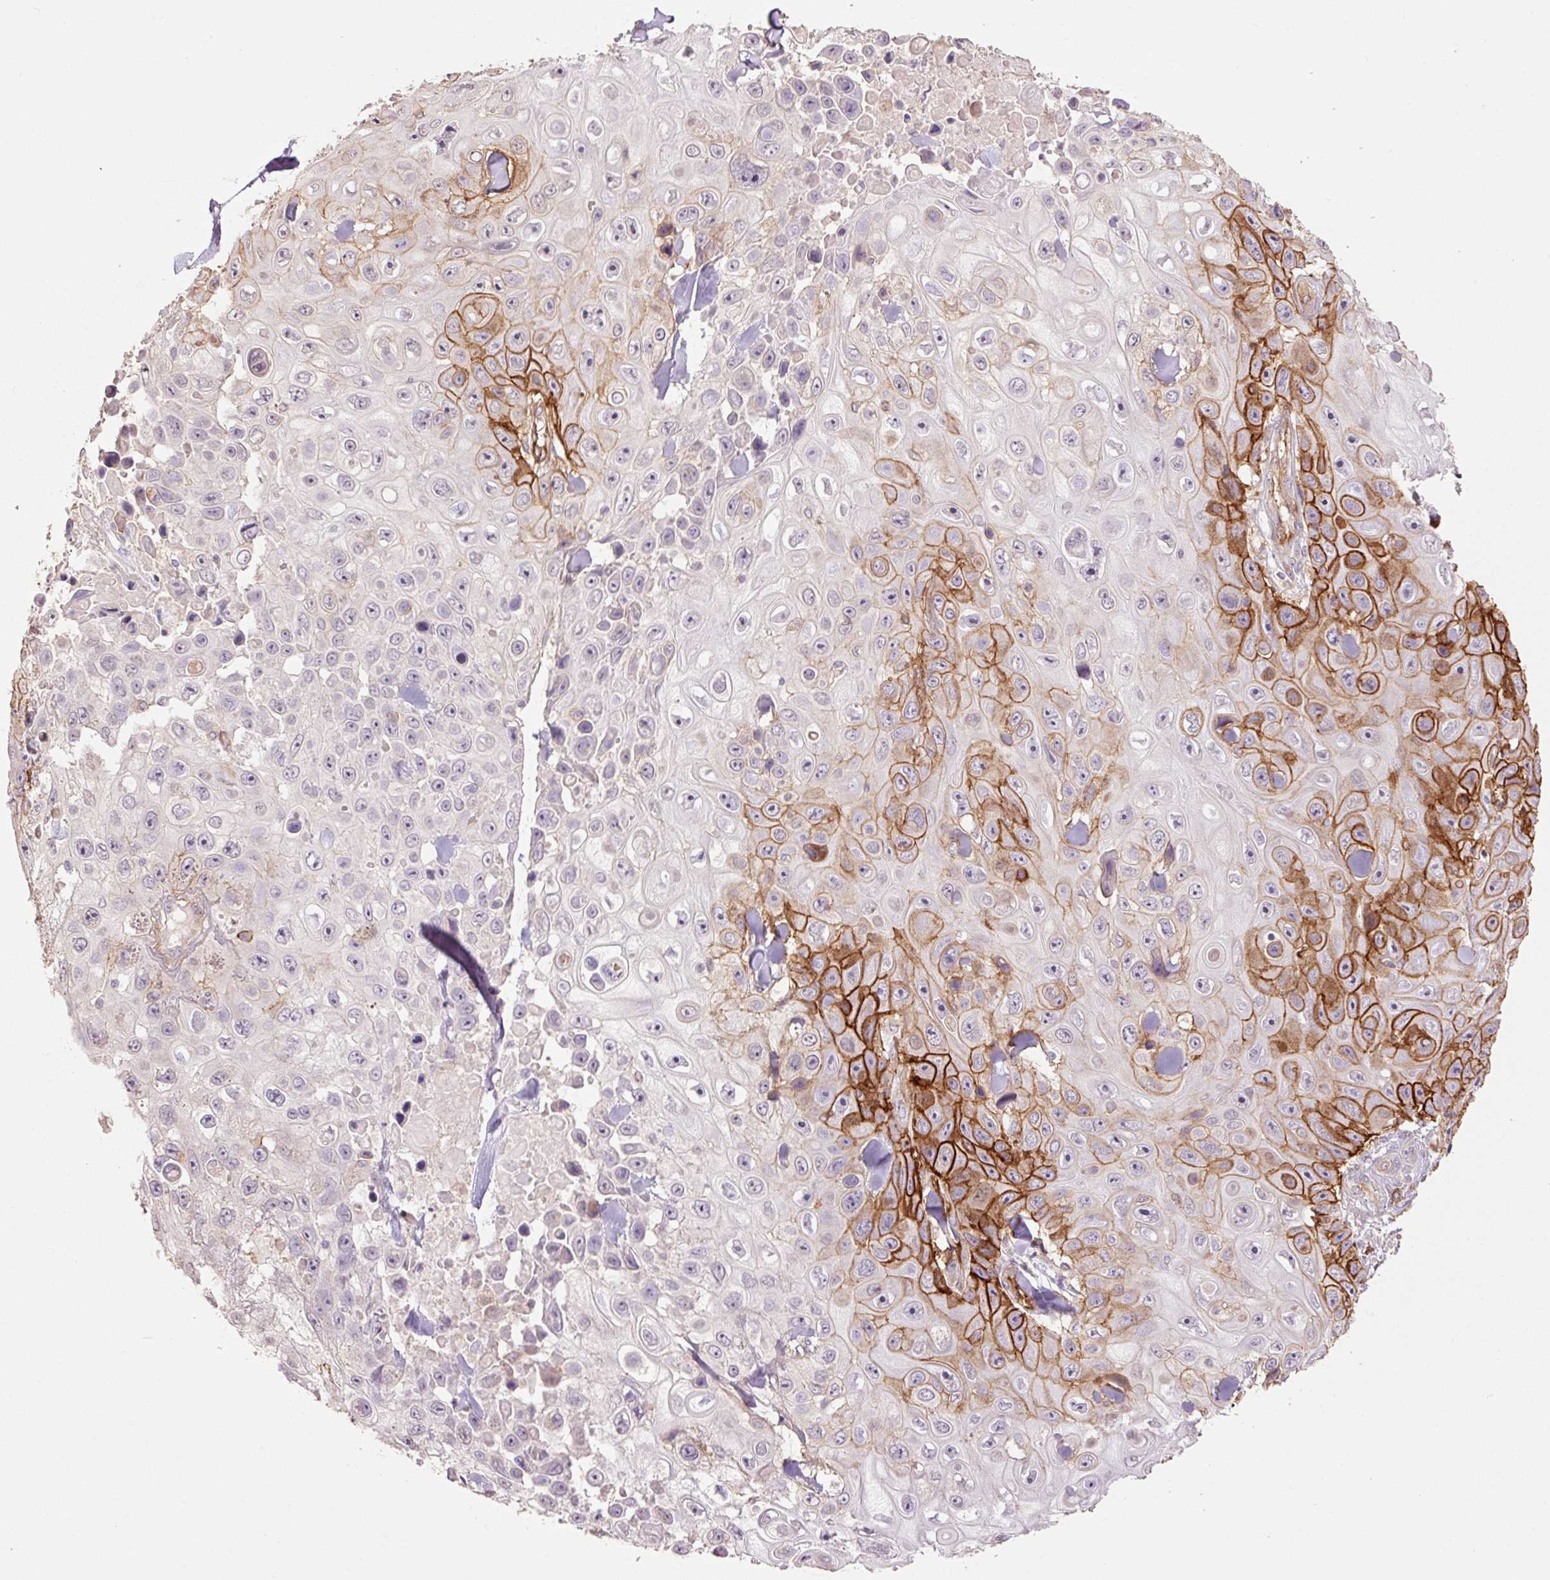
{"staining": {"intensity": "strong", "quantity": "25%-75%", "location": "cytoplasmic/membranous"}, "tissue": "skin cancer", "cell_type": "Tumor cells", "image_type": "cancer", "snomed": [{"axis": "morphology", "description": "Squamous cell carcinoma, NOS"}, {"axis": "topography", "description": "Skin"}], "caption": "Immunohistochemical staining of squamous cell carcinoma (skin) shows strong cytoplasmic/membranous protein expression in approximately 25%-75% of tumor cells. (DAB (3,3'-diaminobenzidine) IHC with brightfield microscopy, high magnification).", "gene": "SLC1A4", "patient": {"sex": "male", "age": 82}}